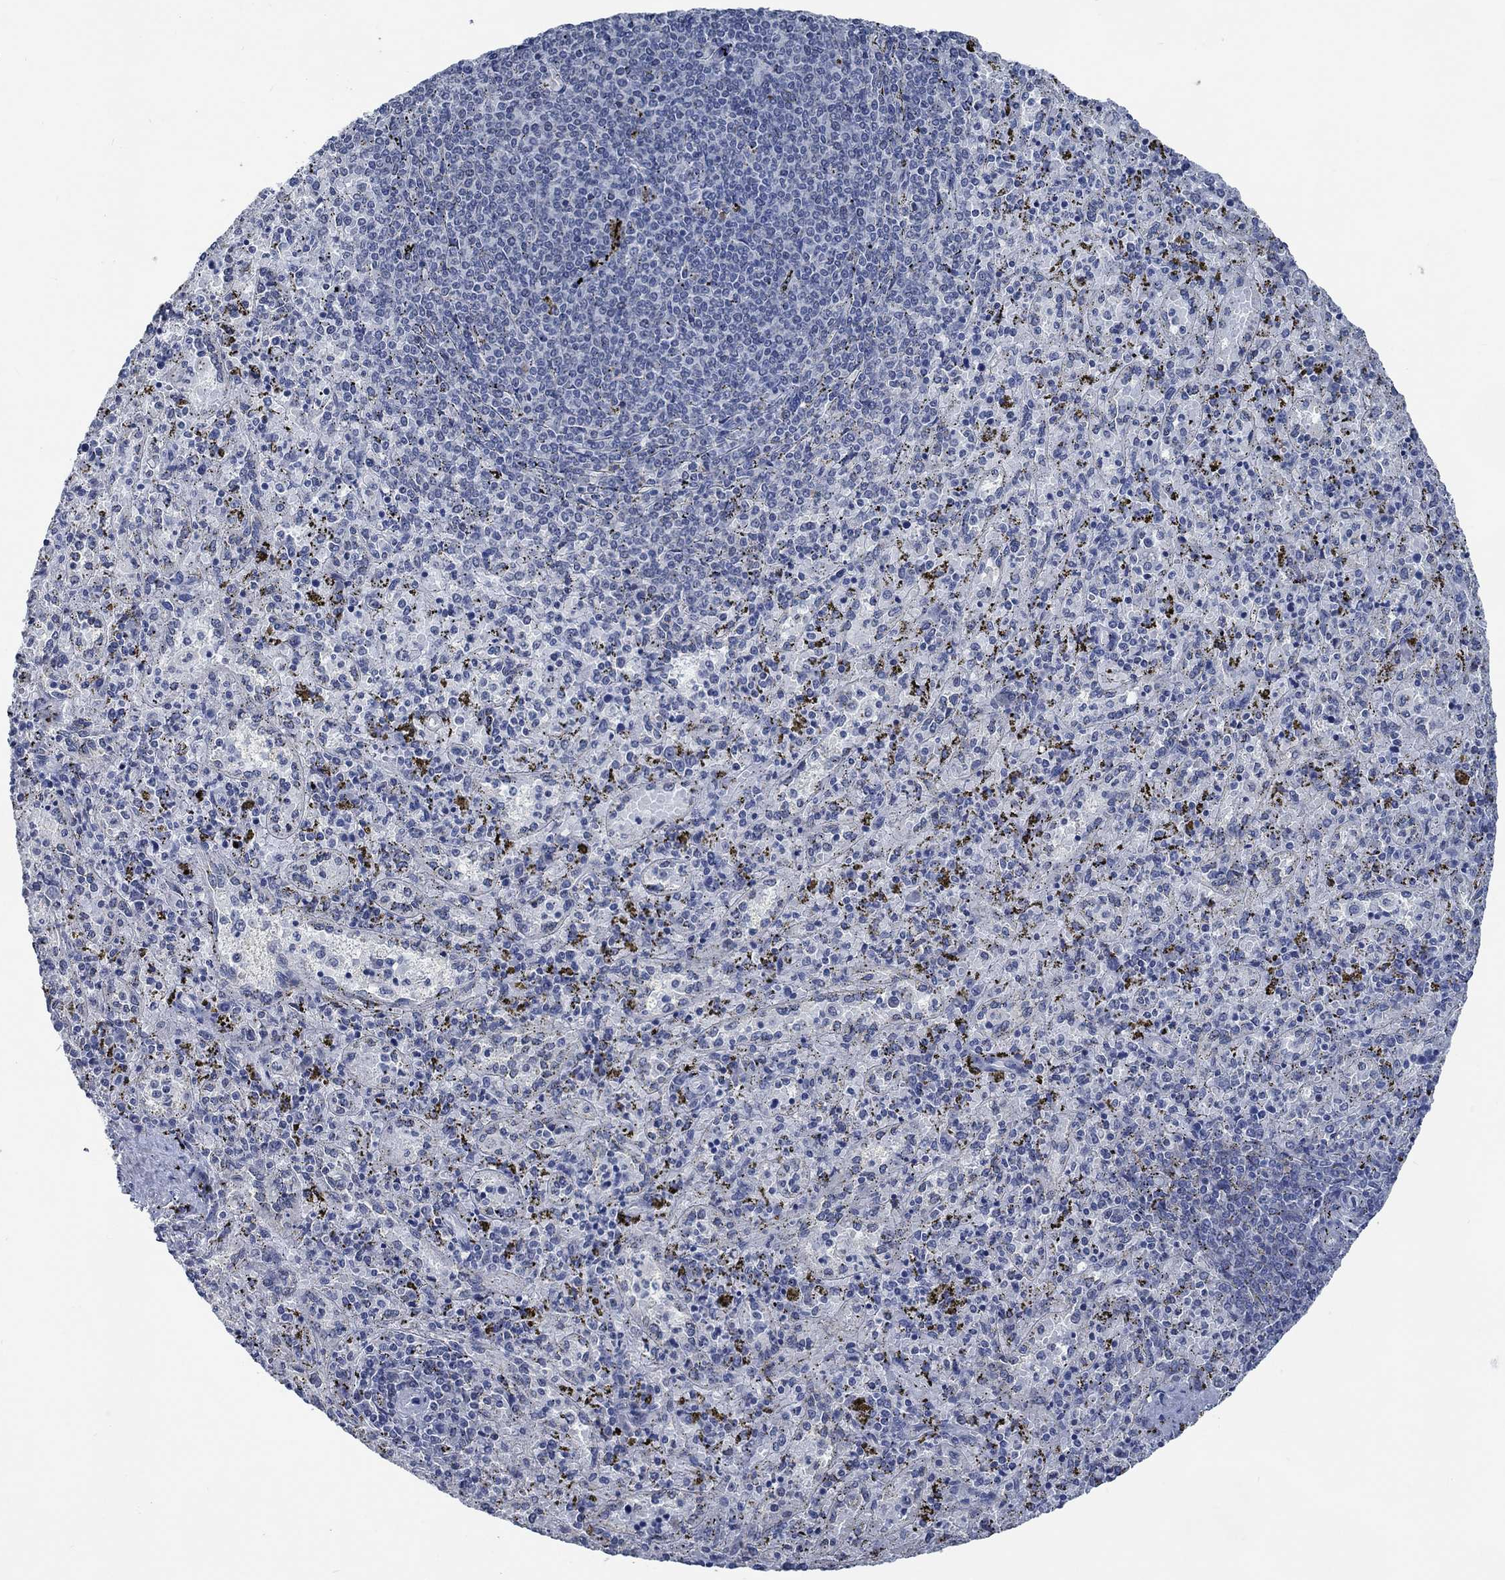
{"staining": {"intensity": "negative", "quantity": "none", "location": "none"}, "tissue": "spleen", "cell_type": "Cells in red pulp", "image_type": "normal", "snomed": [{"axis": "morphology", "description": "Normal tissue, NOS"}, {"axis": "topography", "description": "Spleen"}], "caption": "Benign spleen was stained to show a protein in brown. There is no significant staining in cells in red pulp.", "gene": "OBSCN", "patient": {"sex": "female", "age": 50}}